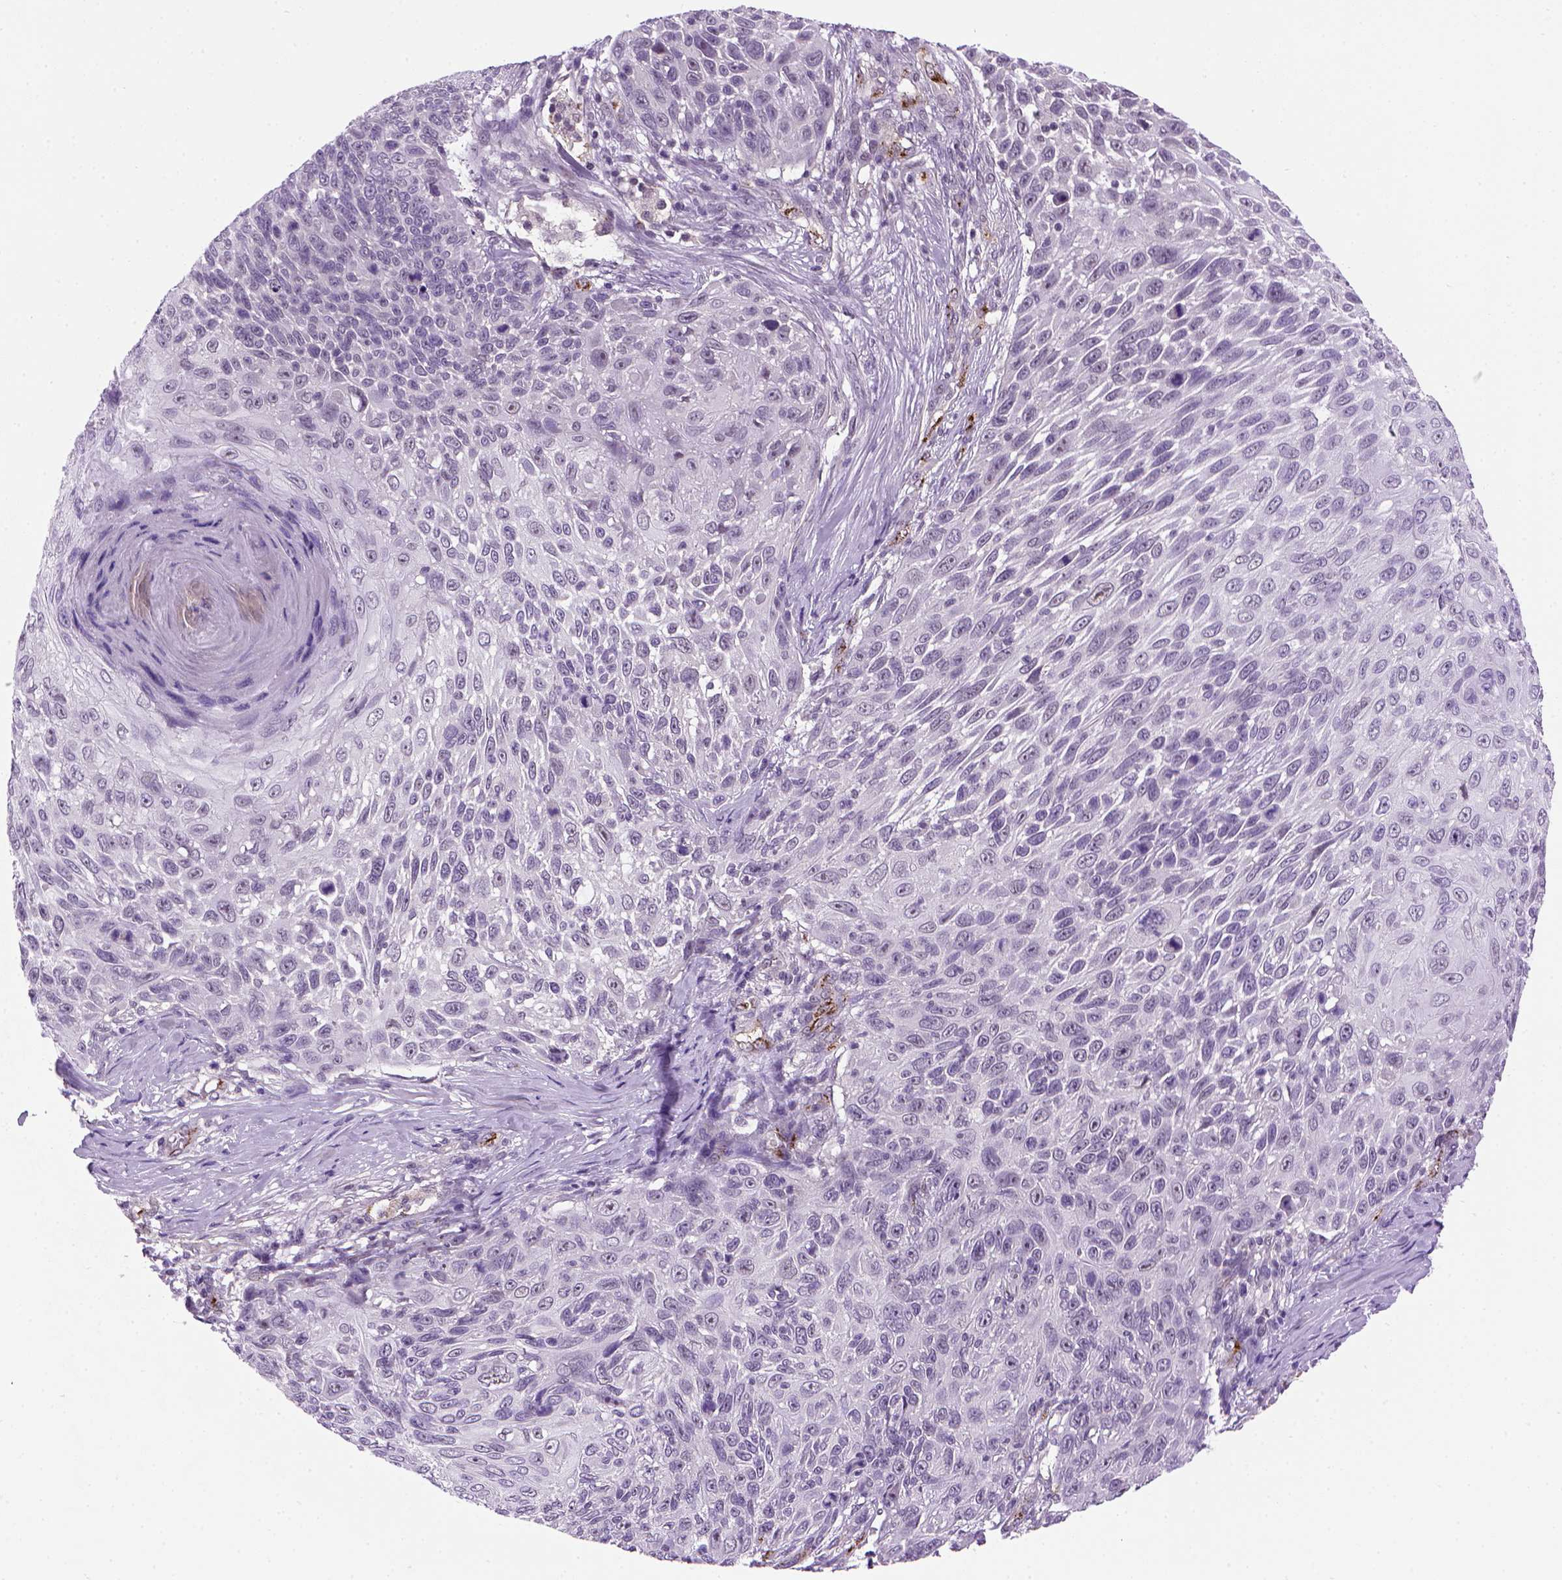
{"staining": {"intensity": "negative", "quantity": "none", "location": "none"}, "tissue": "skin cancer", "cell_type": "Tumor cells", "image_type": "cancer", "snomed": [{"axis": "morphology", "description": "Squamous cell carcinoma, NOS"}, {"axis": "topography", "description": "Skin"}], "caption": "This is a micrograph of IHC staining of skin squamous cell carcinoma, which shows no staining in tumor cells.", "gene": "VWF", "patient": {"sex": "male", "age": 92}}